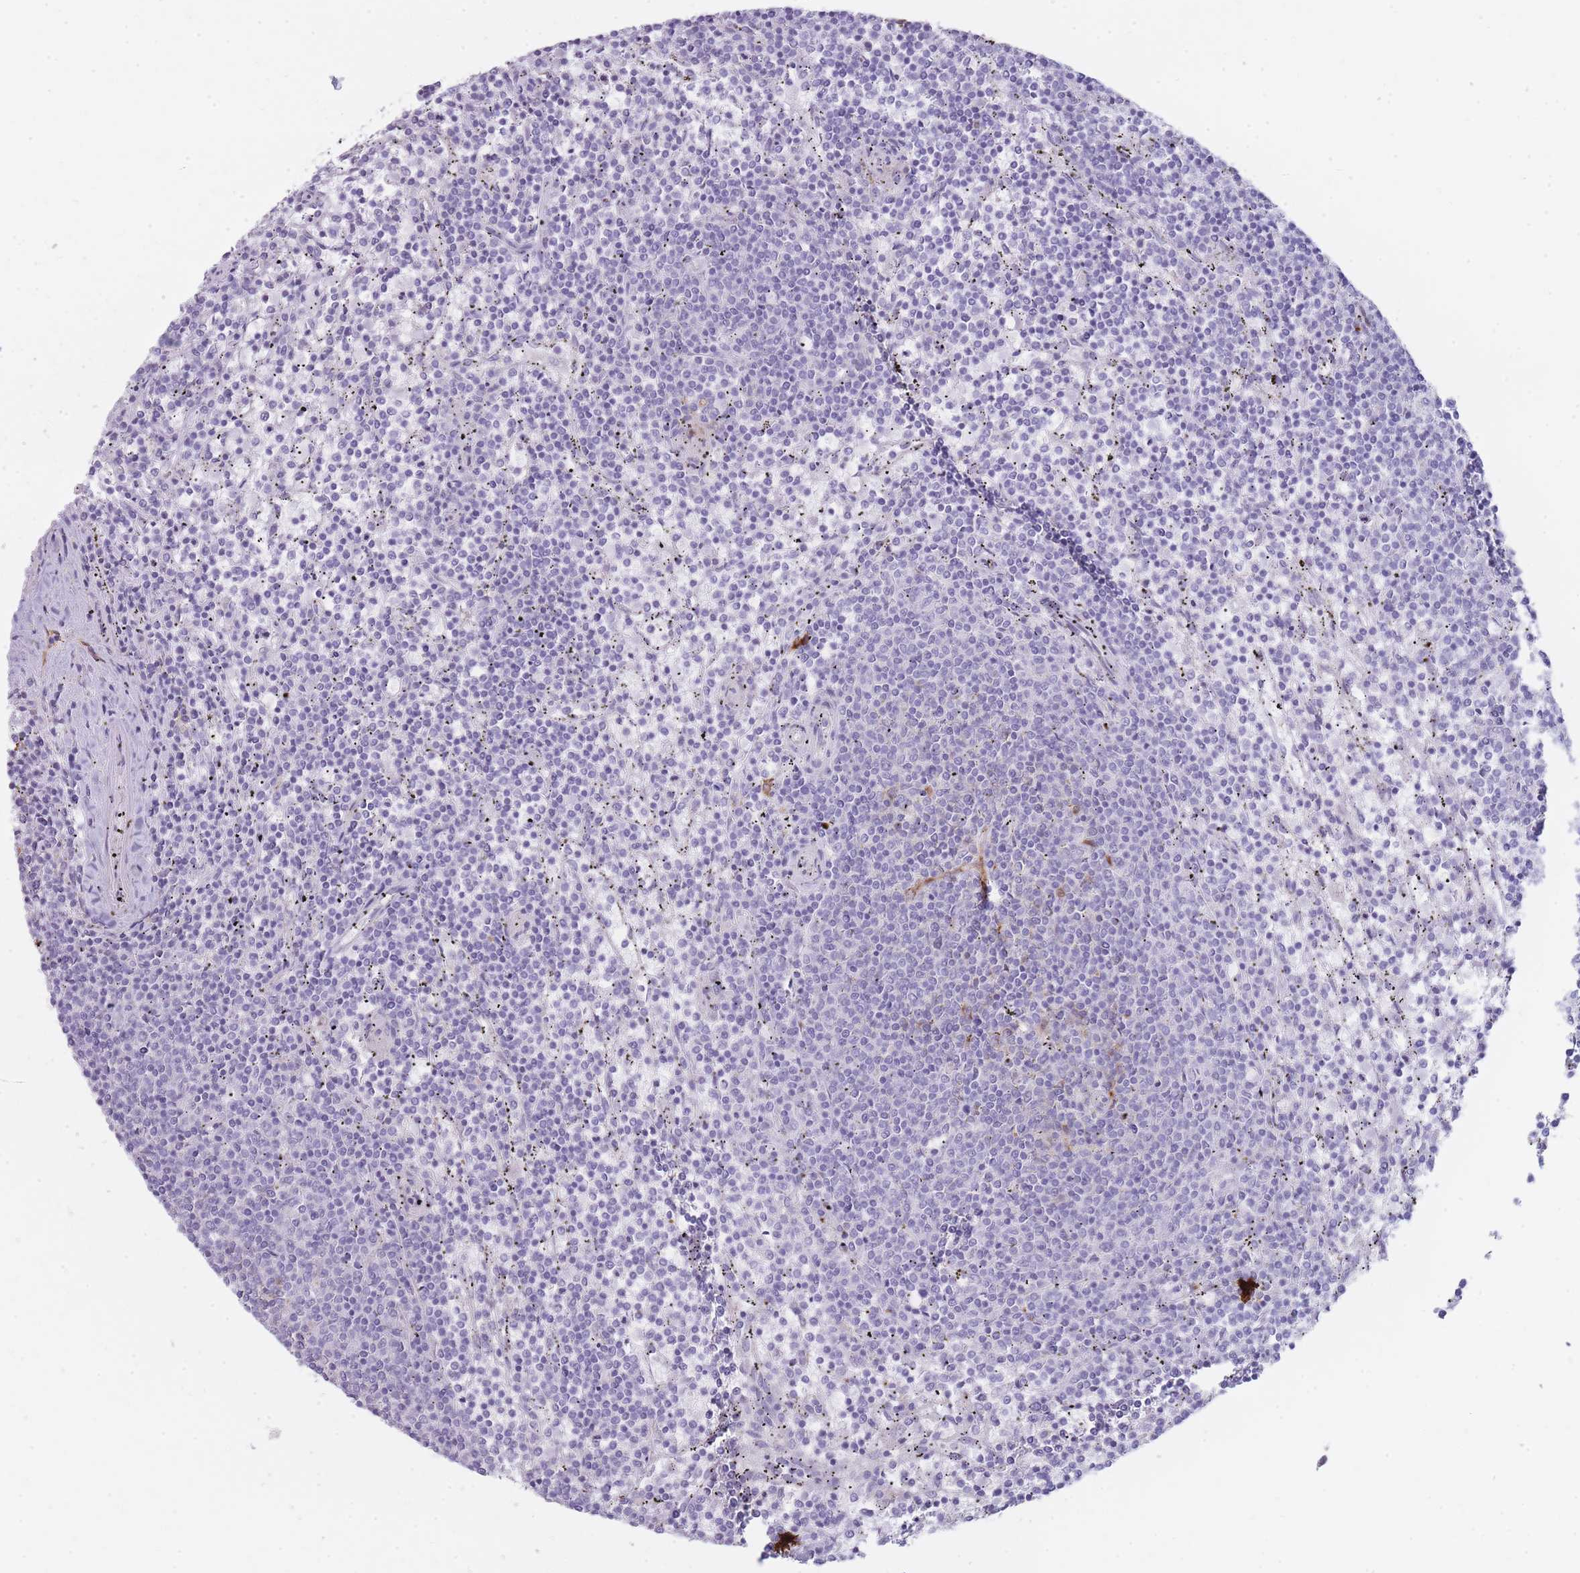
{"staining": {"intensity": "negative", "quantity": "none", "location": "none"}, "tissue": "lymphoma", "cell_type": "Tumor cells", "image_type": "cancer", "snomed": [{"axis": "morphology", "description": "Malignant lymphoma, non-Hodgkin's type, Low grade"}, {"axis": "topography", "description": "Spleen"}], "caption": "The immunohistochemistry (IHC) histopathology image has no significant staining in tumor cells of lymphoma tissue. The staining is performed using DAB brown chromogen with nuclei counter-stained in using hematoxylin.", "gene": "UTP14A", "patient": {"sex": "female", "age": 50}}